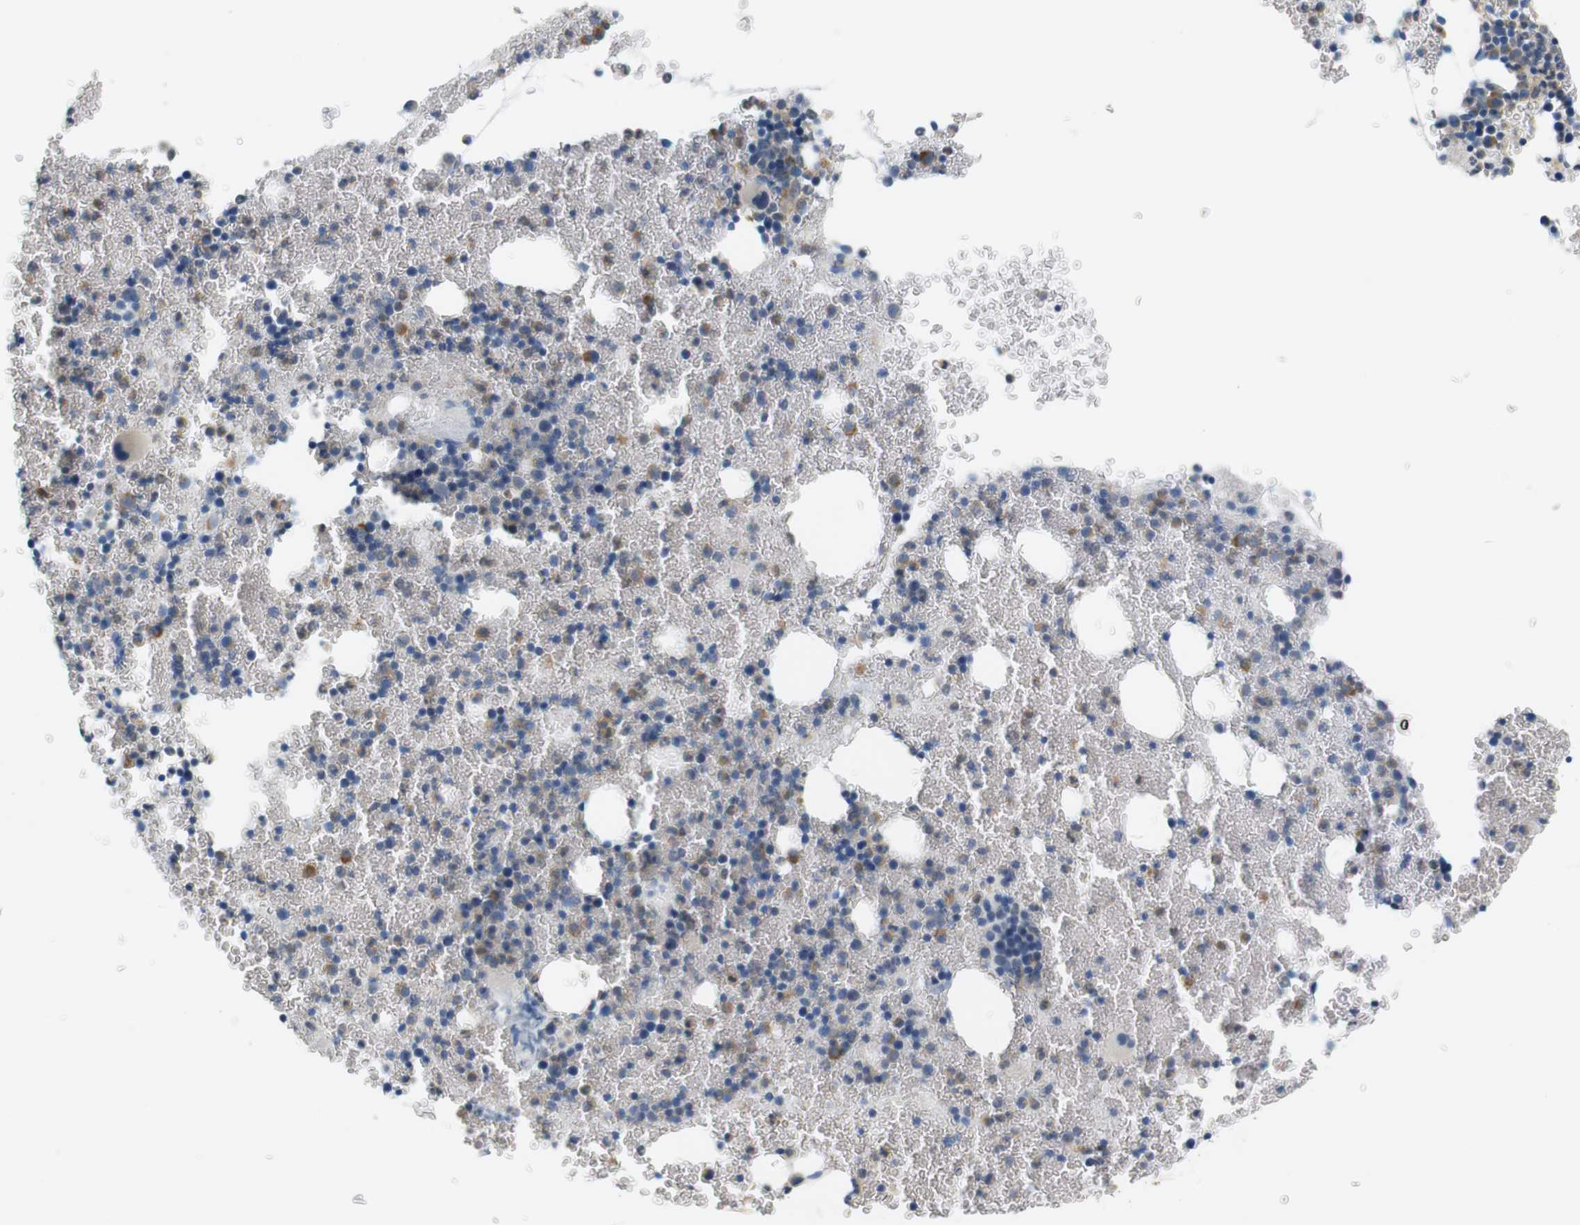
{"staining": {"intensity": "negative", "quantity": "none", "location": "none"}, "tissue": "bone marrow", "cell_type": "Hematopoietic cells", "image_type": "normal", "snomed": [{"axis": "morphology", "description": "Normal tissue, NOS"}, {"axis": "morphology", "description": "Inflammation, NOS"}, {"axis": "topography", "description": "Bone marrow"}], "caption": "This is an immunohistochemistry (IHC) micrograph of benign bone marrow. There is no positivity in hematopoietic cells.", "gene": "LRRK2", "patient": {"sex": "female", "age": 17}}